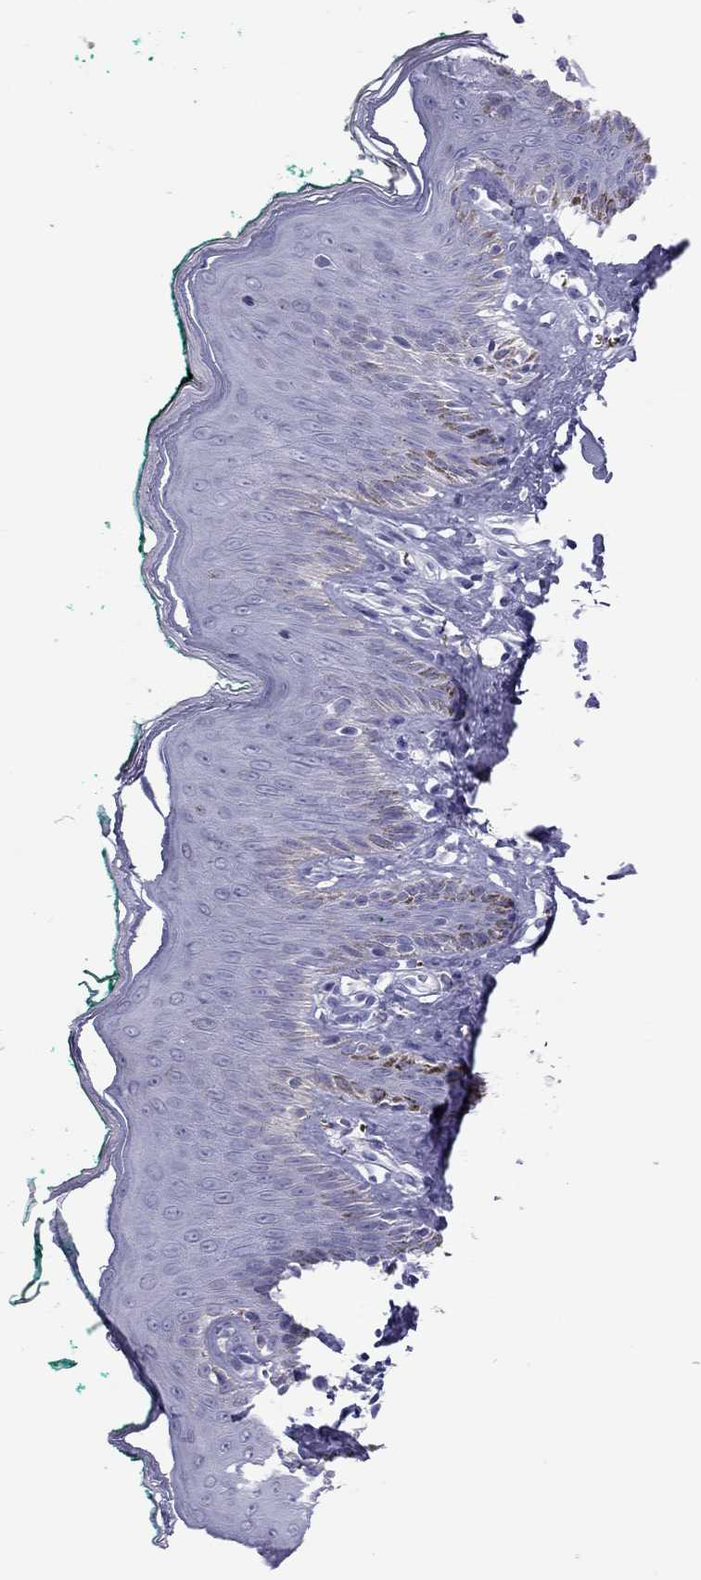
{"staining": {"intensity": "negative", "quantity": "none", "location": "none"}, "tissue": "skin", "cell_type": "Epidermal cells", "image_type": "normal", "snomed": [{"axis": "morphology", "description": "Normal tissue, NOS"}, {"axis": "topography", "description": "Vulva"}], "caption": "This histopathology image is of unremarkable skin stained with immunohistochemistry to label a protein in brown with the nuclei are counter-stained blue. There is no positivity in epidermal cells.", "gene": "KLRG1", "patient": {"sex": "female", "age": 66}}